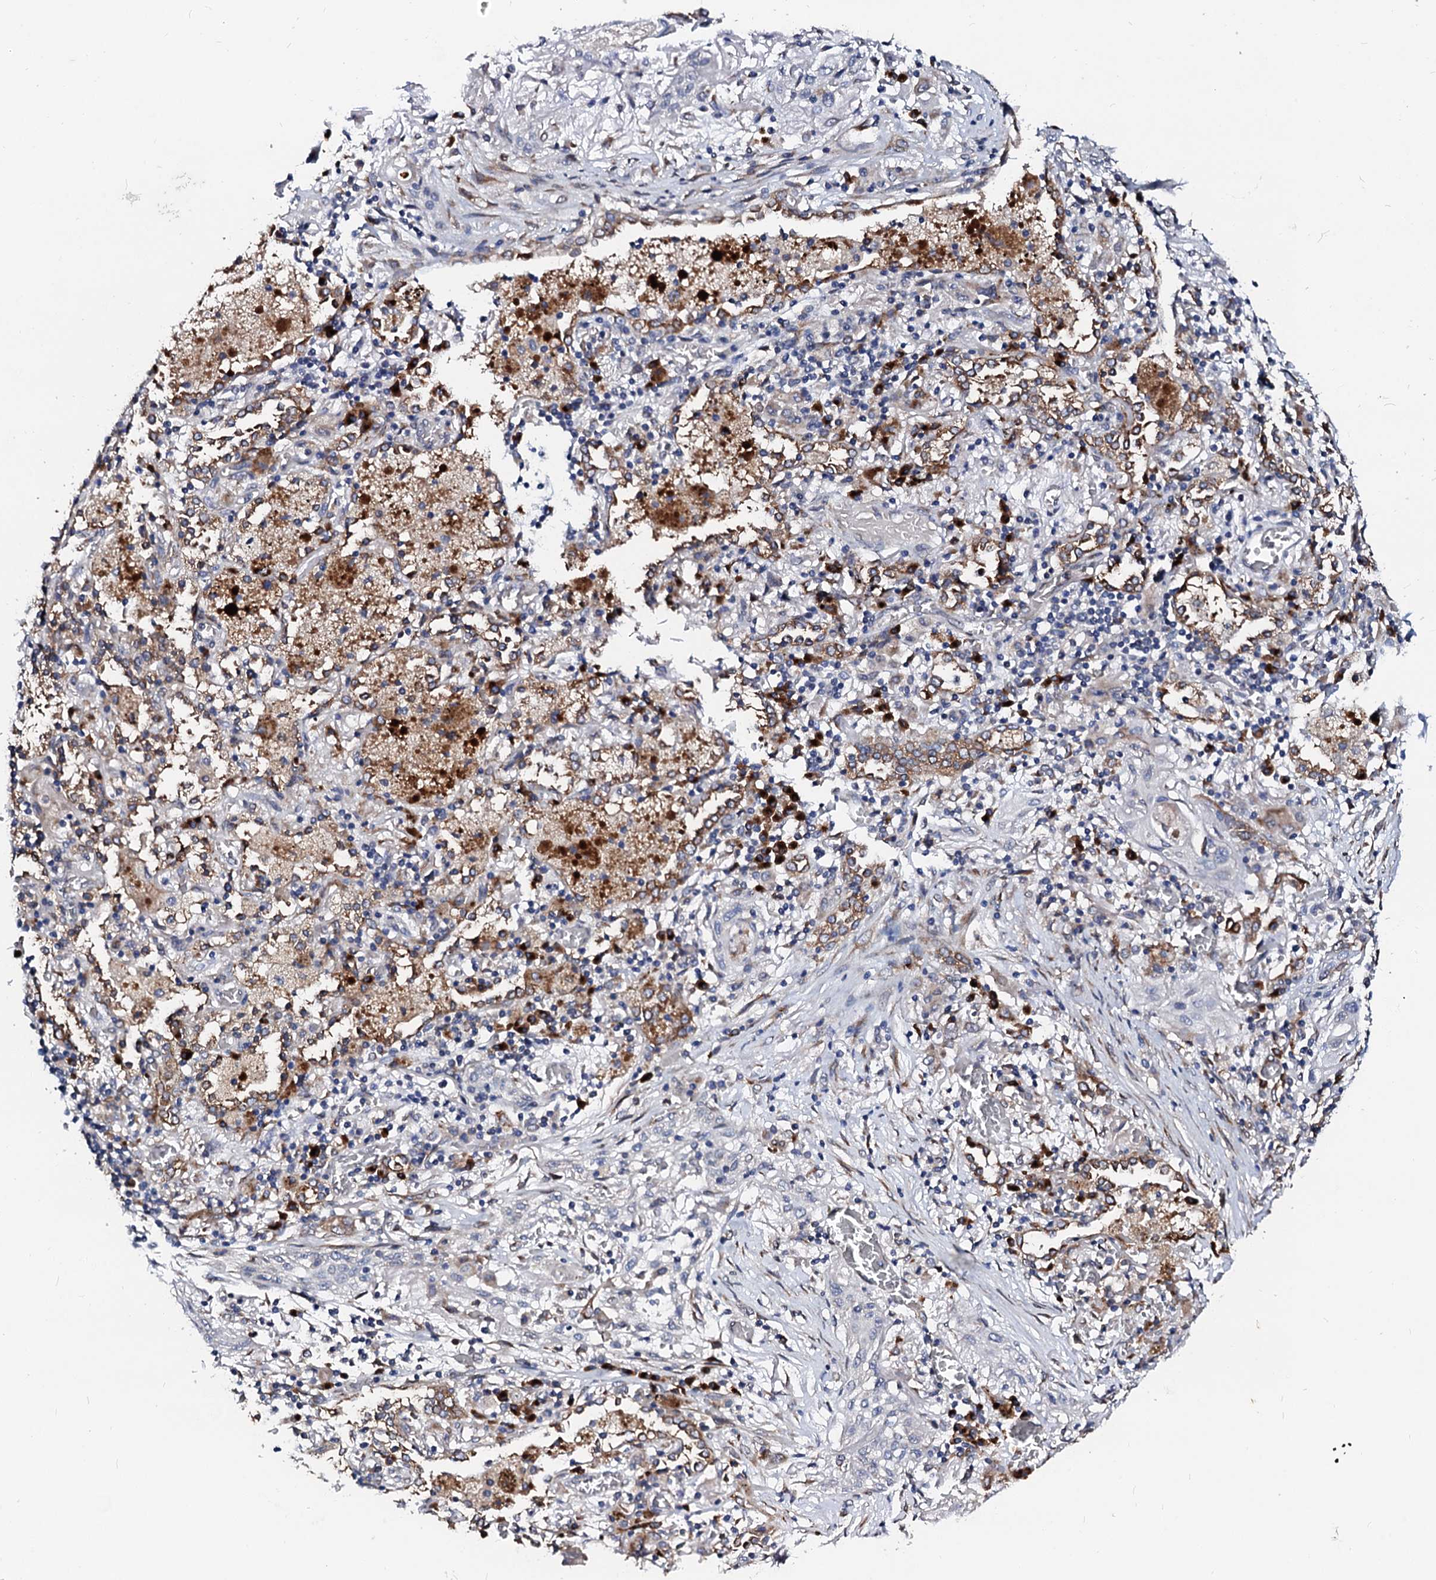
{"staining": {"intensity": "negative", "quantity": "none", "location": "none"}, "tissue": "lung cancer", "cell_type": "Tumor cells", "image_type": "cancer", "snomed": [{"axis": "morphology", "description": "Squamous cell carcinoma, NOS"}, {"axis": "topography", "description": "Lung"}], "caption": "Image shows no protein positivity in tumor cells of lung cancer (squamous cell carcinoma) tissue.", "gene": "LMAN1", "patient": {"sex": "female", "age": 47}}